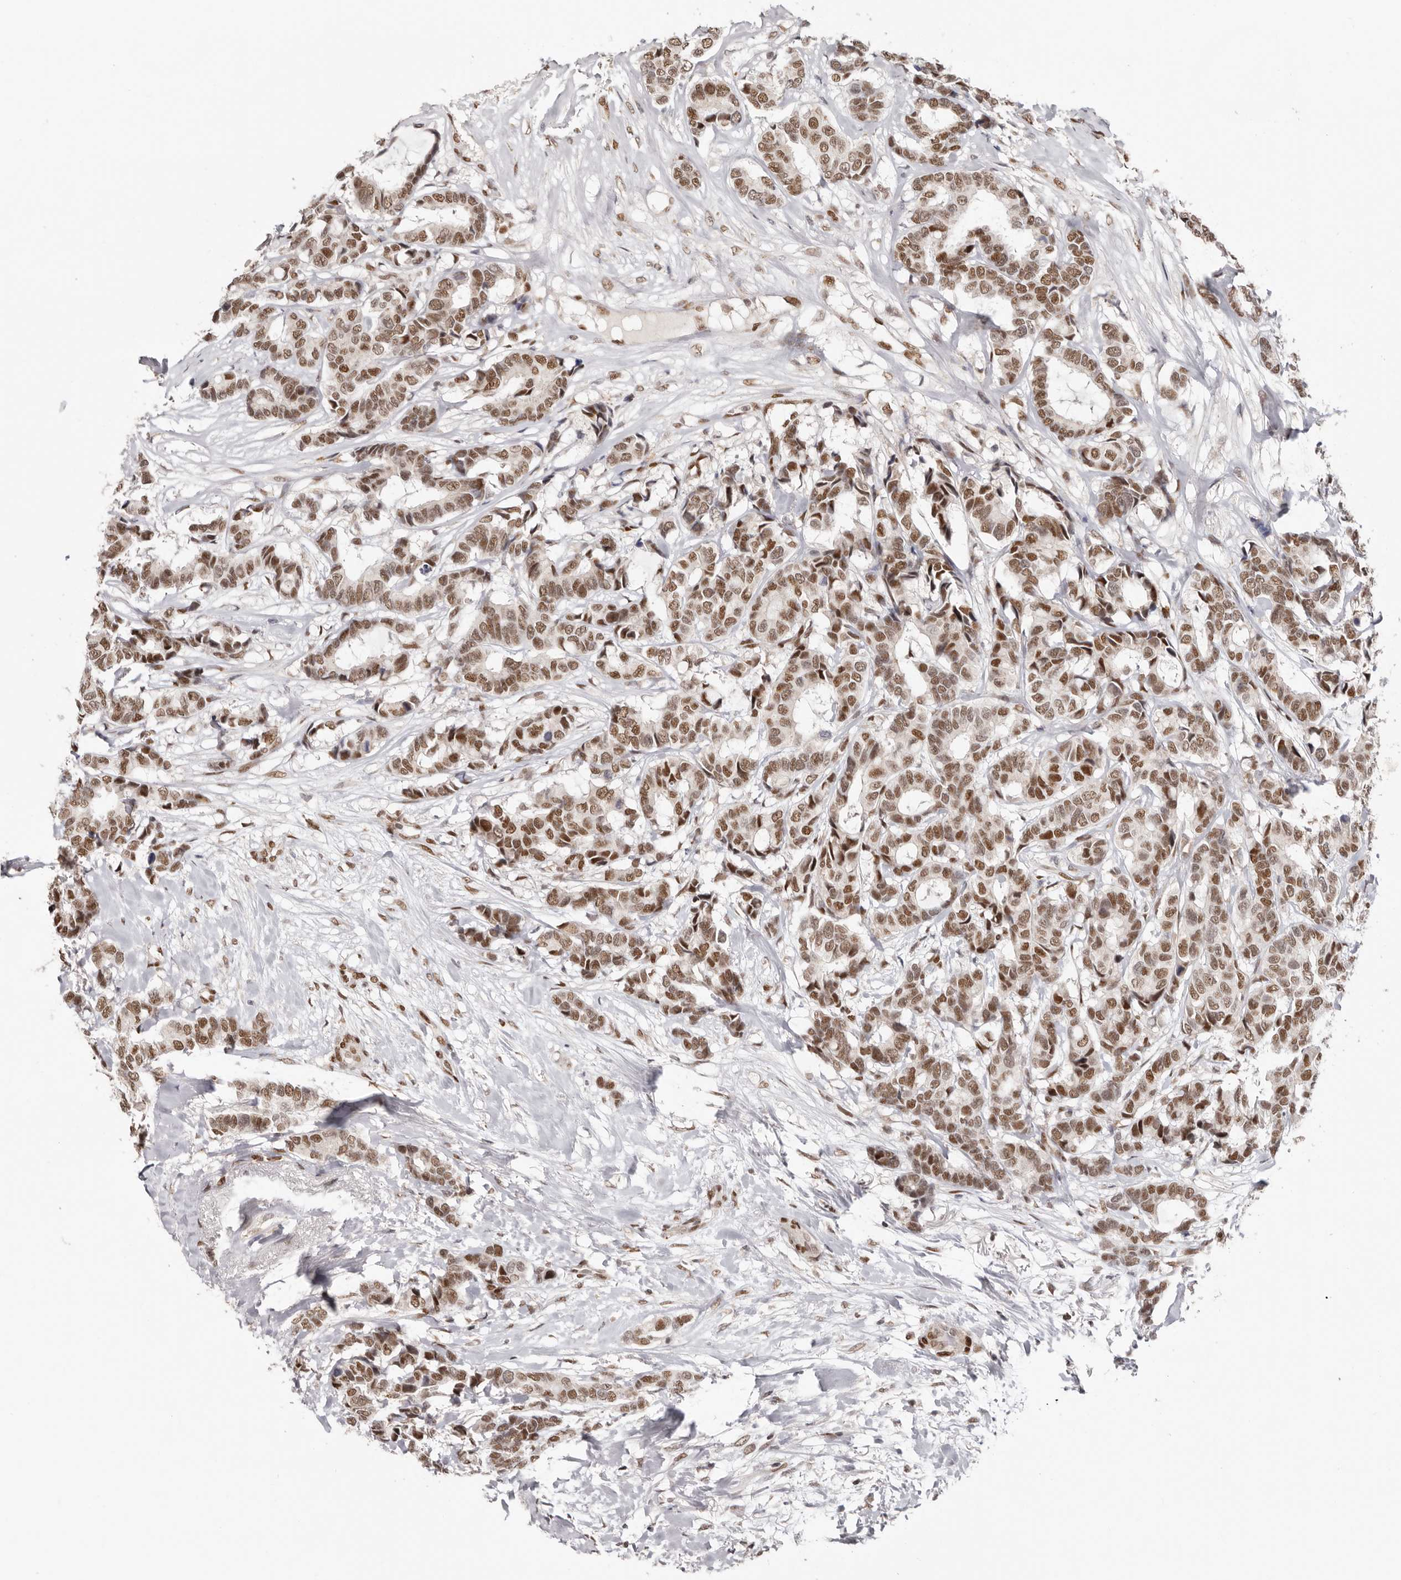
{"staining": {"intensity": "moderate", "quantity": ">75%", "location": "nuclear"}, "tissue": "breast cancer", "cell_type": "Tumor cells", "image_type": "cancer", "snomed": [{"axis": "morphology", "description": "Duct carcinoma"}, {"axis": "topography", "description": "Breast"}], "caption": "Protein staining demonstrates moderate nuclear staining in approximately >75% of tumor cells in breast cancer.", "gene": "SMAD7", "patient": {"sex": "female", "age": 87}}